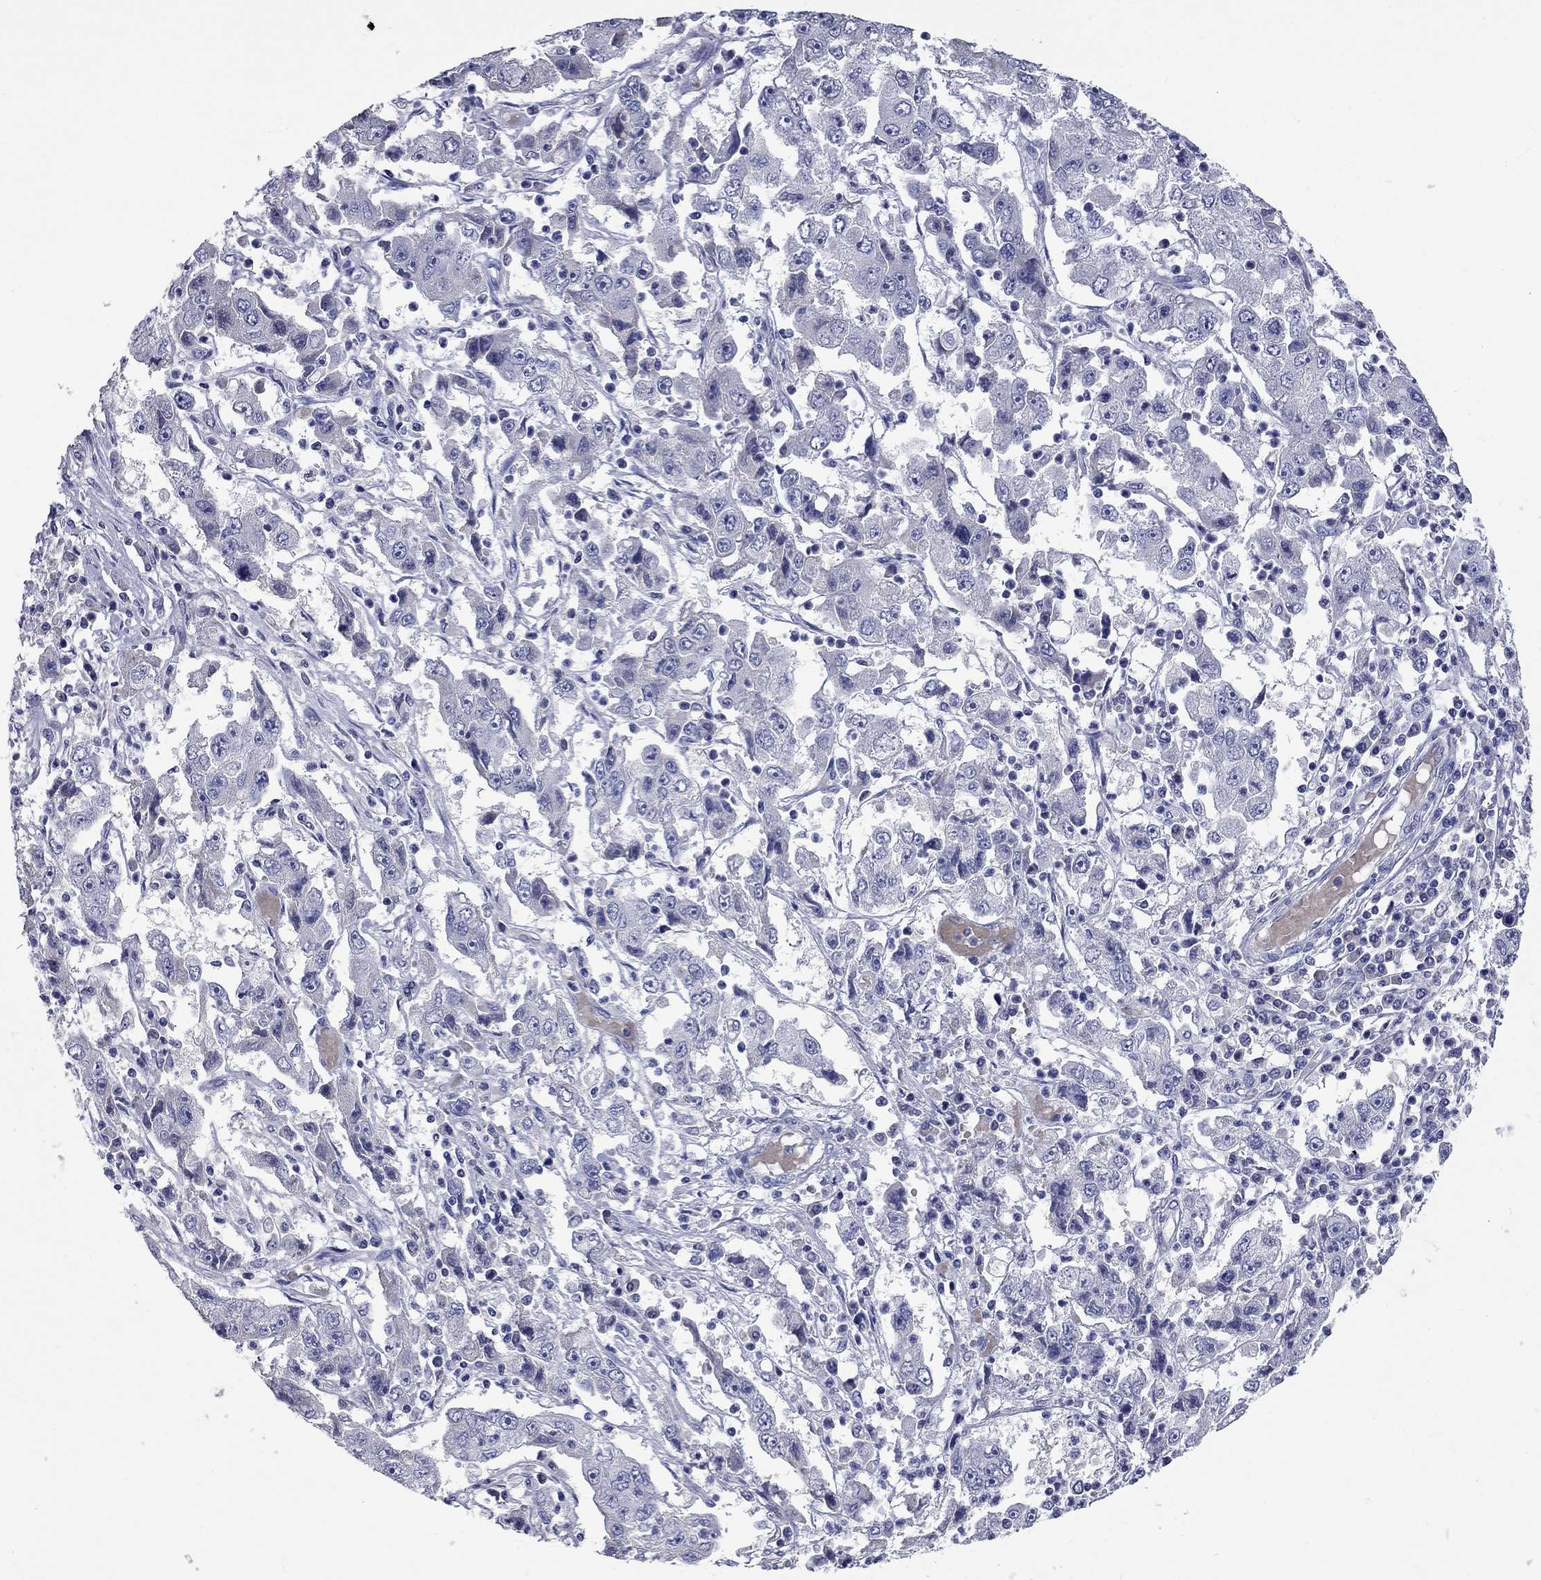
{"staining": {"intensity": "negative", "quantity": "none", "location": "none"}, "tissue": "cervical cancer", "cell_type": "Tumor cells", "image_type": "cancer", "snomed": [{"axis": "morphology", "description": "Squamous cell carcinoma, NOS"}, {"axis": "topography", "description": "Cervix"}], "caption": "This is an IHC histopathology image of human squamous cell carcinoma (cervical). There is no positivity in tumor cells.", "gene": "UNC119B", "patient": {"sex": "female", "age": 36}}